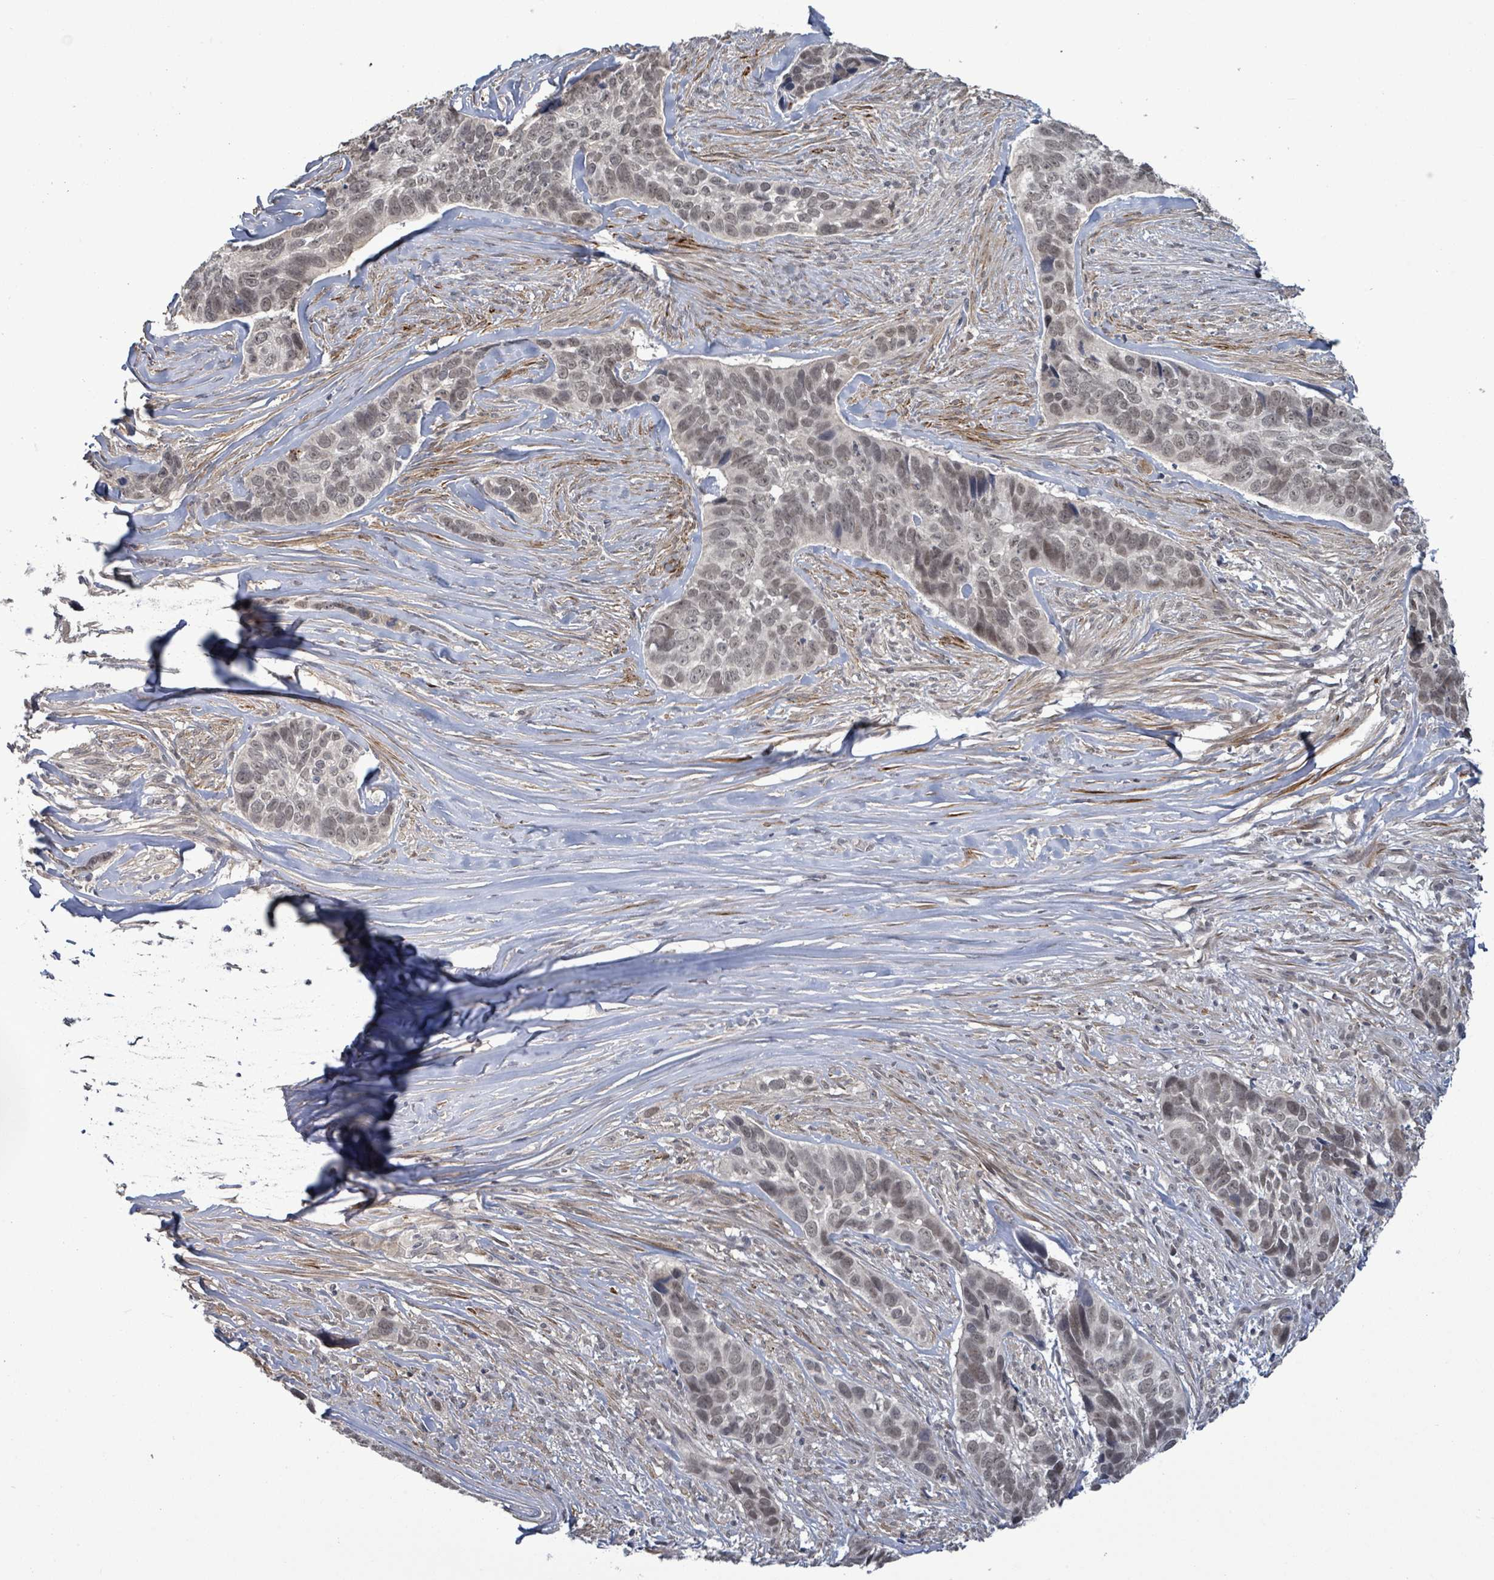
{"staining": {"intensity": "weak", "quantity": "<25%", "location": "nuclear"}, "tissue": "skin cancer", "cell_type": "Tumor cells", "image_type": "cancer", "snomed": [{"axis": "morphology", "description": "Basal cell carcinoma"}, {"axis": "topography", "description": "Skin"}], "caption": "DAB immunohistochemical staining of skin basal cell carcinoma demonstrates no significant positivity in tumor cells.", "gene": "AMMECR1", "patient": {"sex": "female", "age": 82}}